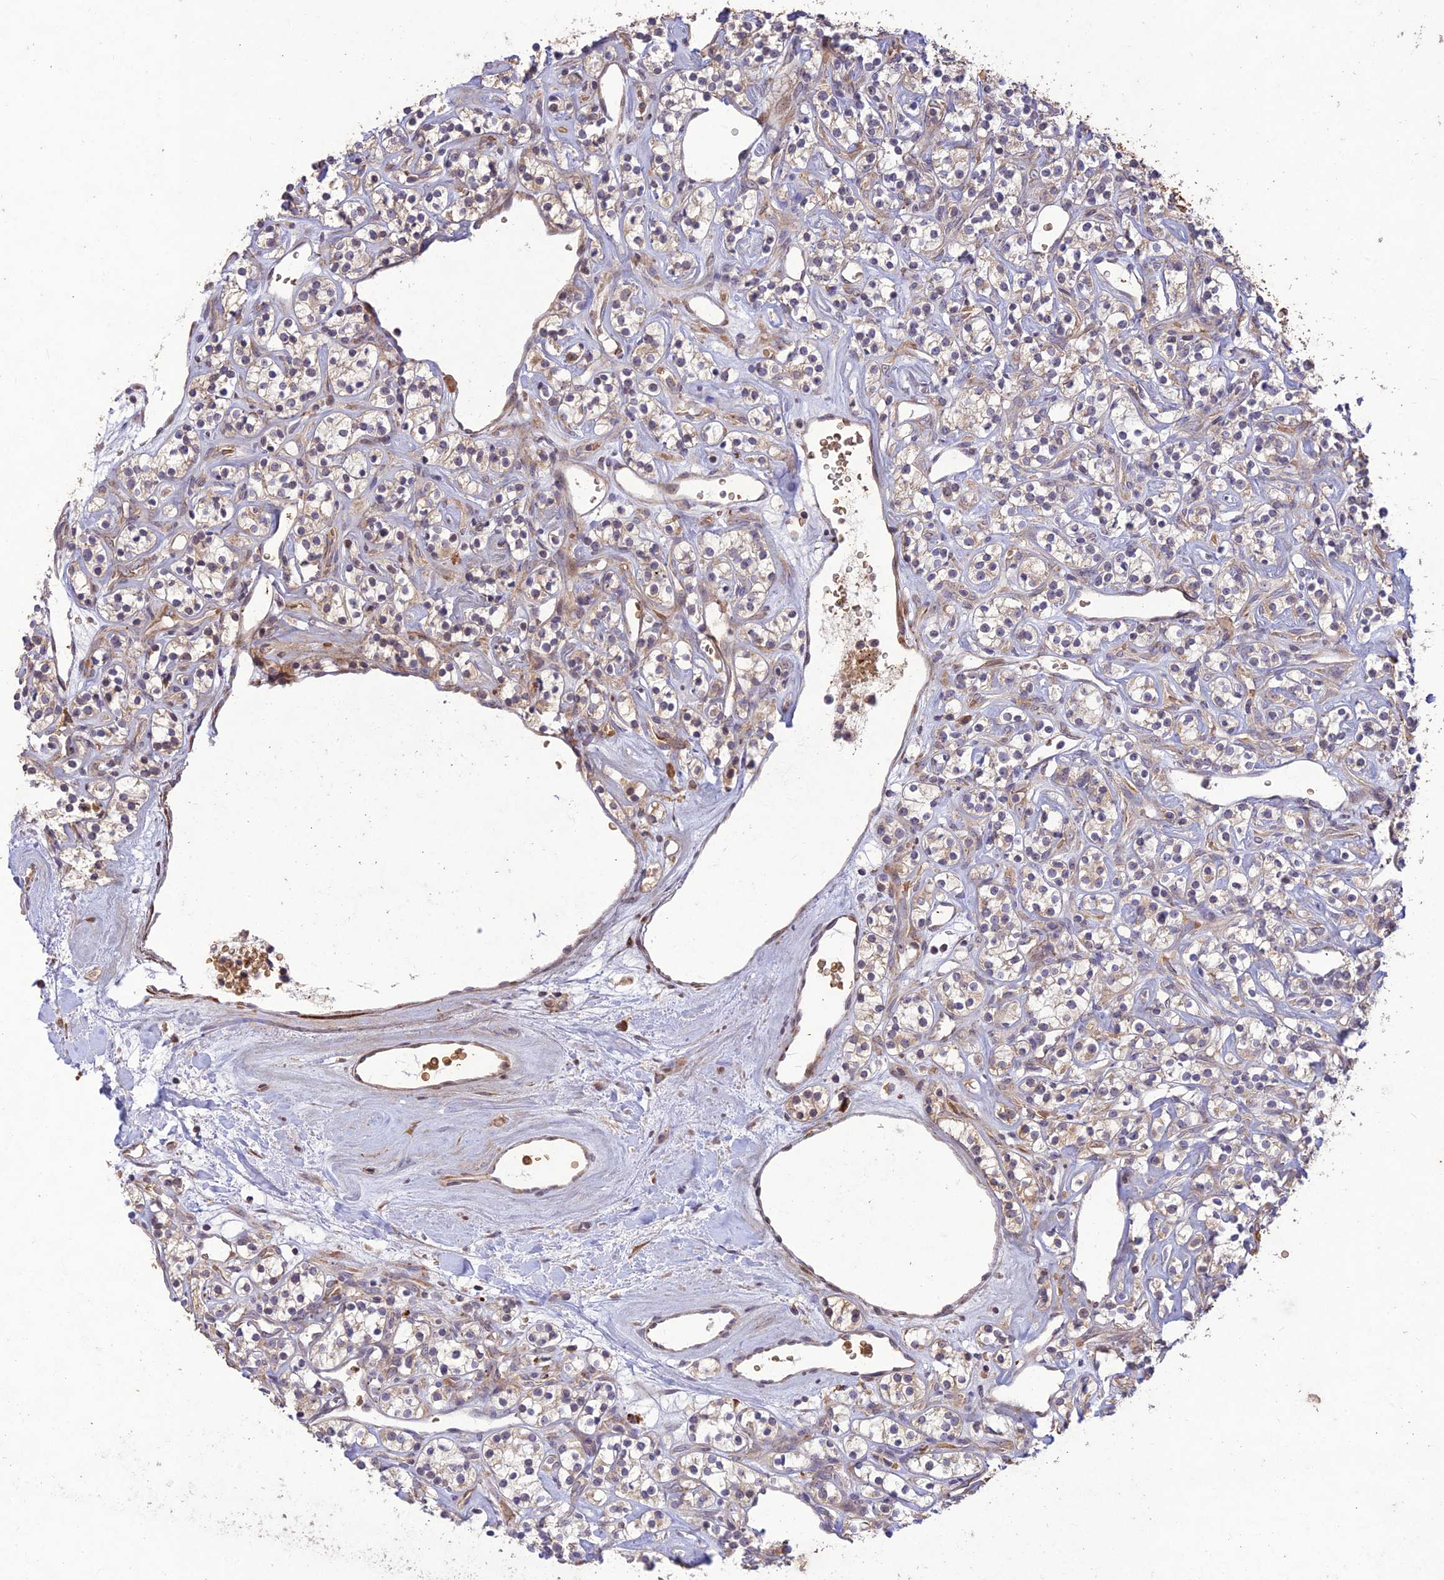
{"staining": {"intensity": "weak", "quantity": "25%-75%", "location": "cytoplasmic/membranous"}, "tissue": "renal cancer", "cell_type": "Tumor cells", "image_type": "cancer", "snomed": [{"axis": "morphology", "description": "Adenocarcinoma, NOS"}, {"axis": "topography", "description": "Kidney"}], "caption": "Renal cancer (adenocarcinoma) stained with a brown dye displays weak cytoplasmic/membranous positive expression in approximately 25%-75% of tumor cells.", "gene": "PPP1R11", "patient": {"sex": "male", "age": 77}}